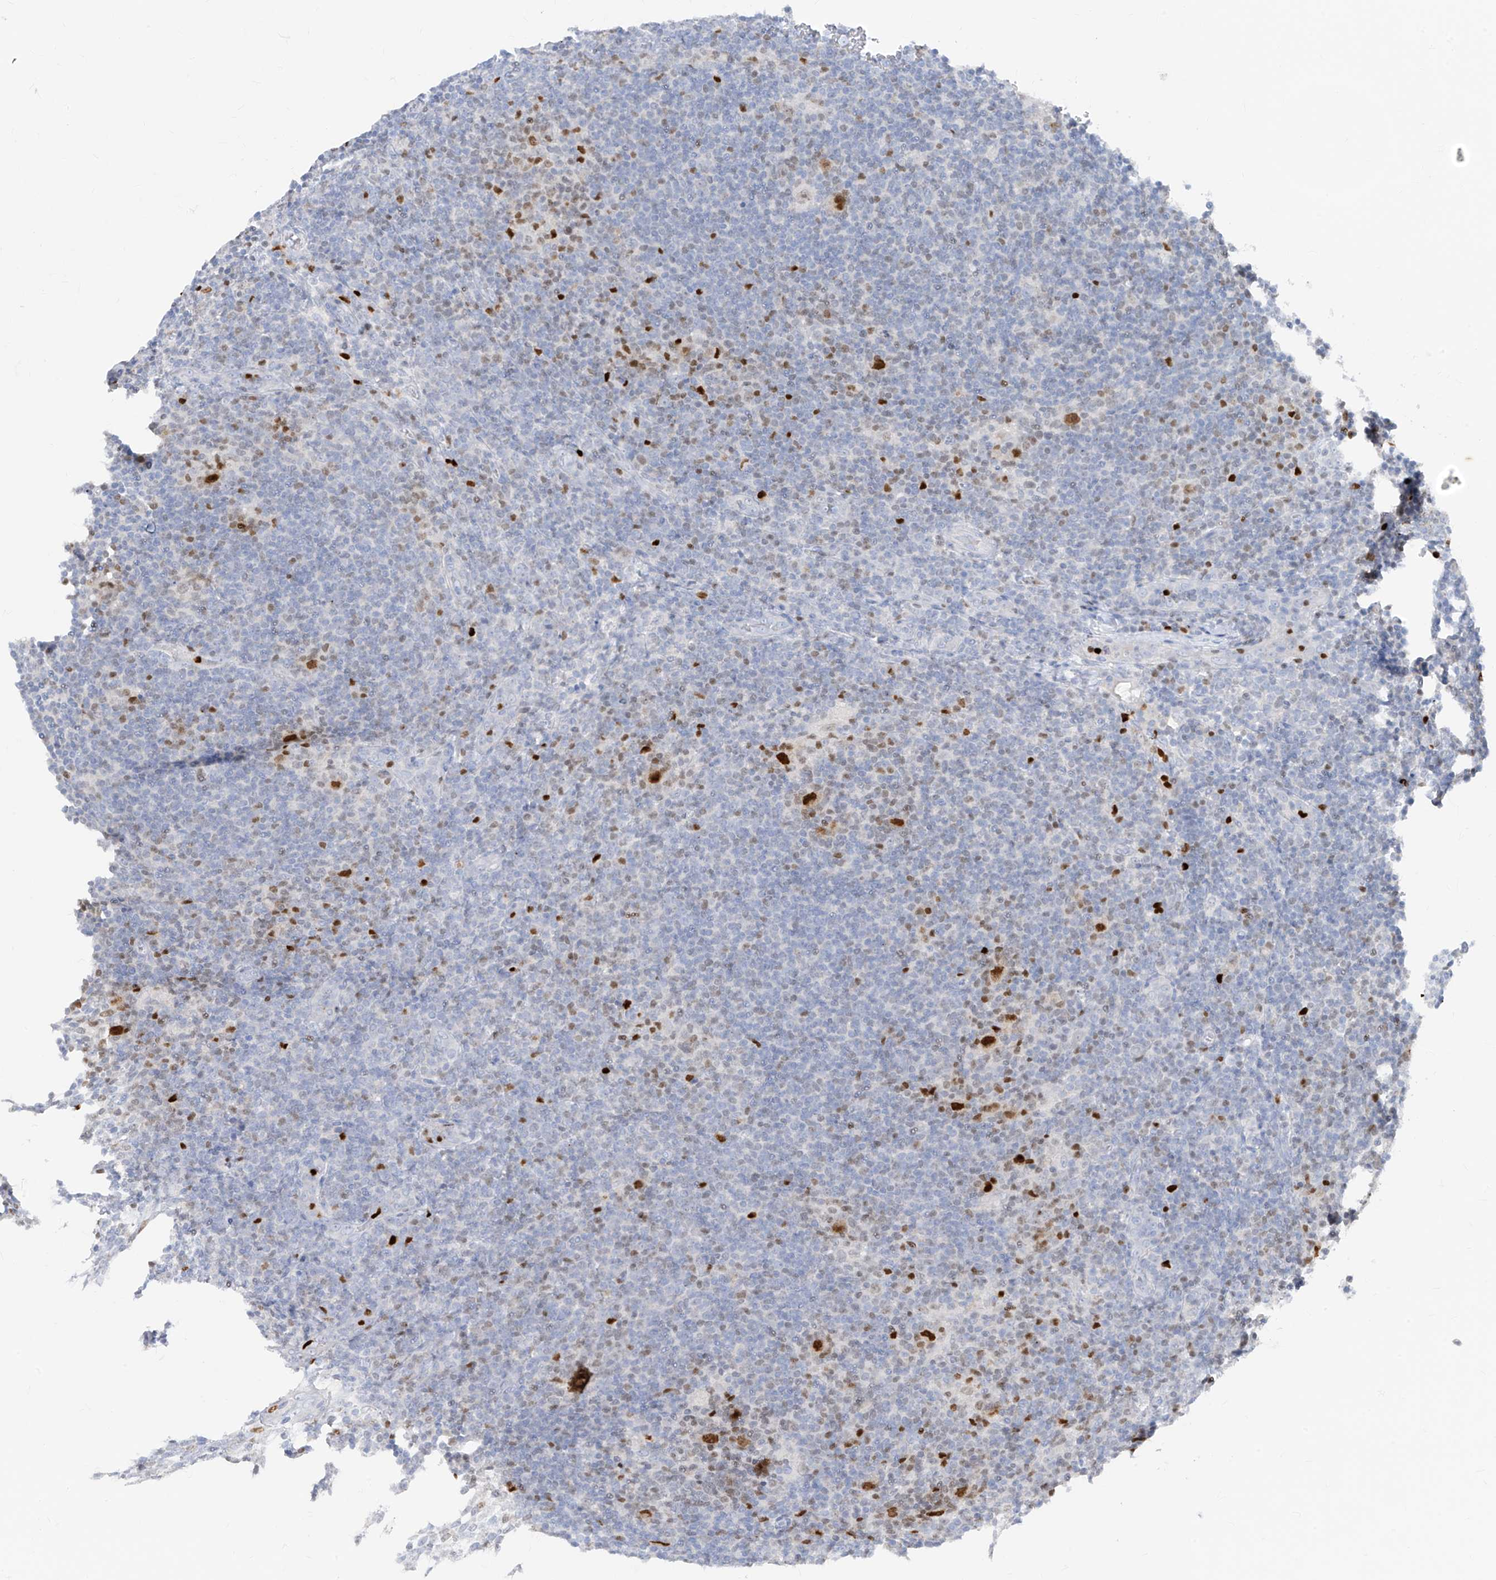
{"staining": {"intensity": "strong", "quantity": ">75%", "location": "nuclear"}, "tissue": "lymphoma", "cell_type": "Tumor cells", "image_type": "cancer", "snomed": [{"axis": "morphology", "description": "Hodgkin's disease, NOS"}, {"axis": "topography", "description": "Lymph node"}], "caption": "The micrograph displays staining of Hodgkin's disease, revealing strong nuclear protein expression (brown color) within tumor cells. (Stains: DAB in brown, nuclei in blue, Microscopy: brightfield microscopy at high magnification).", "gene": "TBX21", "patient": {"sex": "female", "age": 57}}